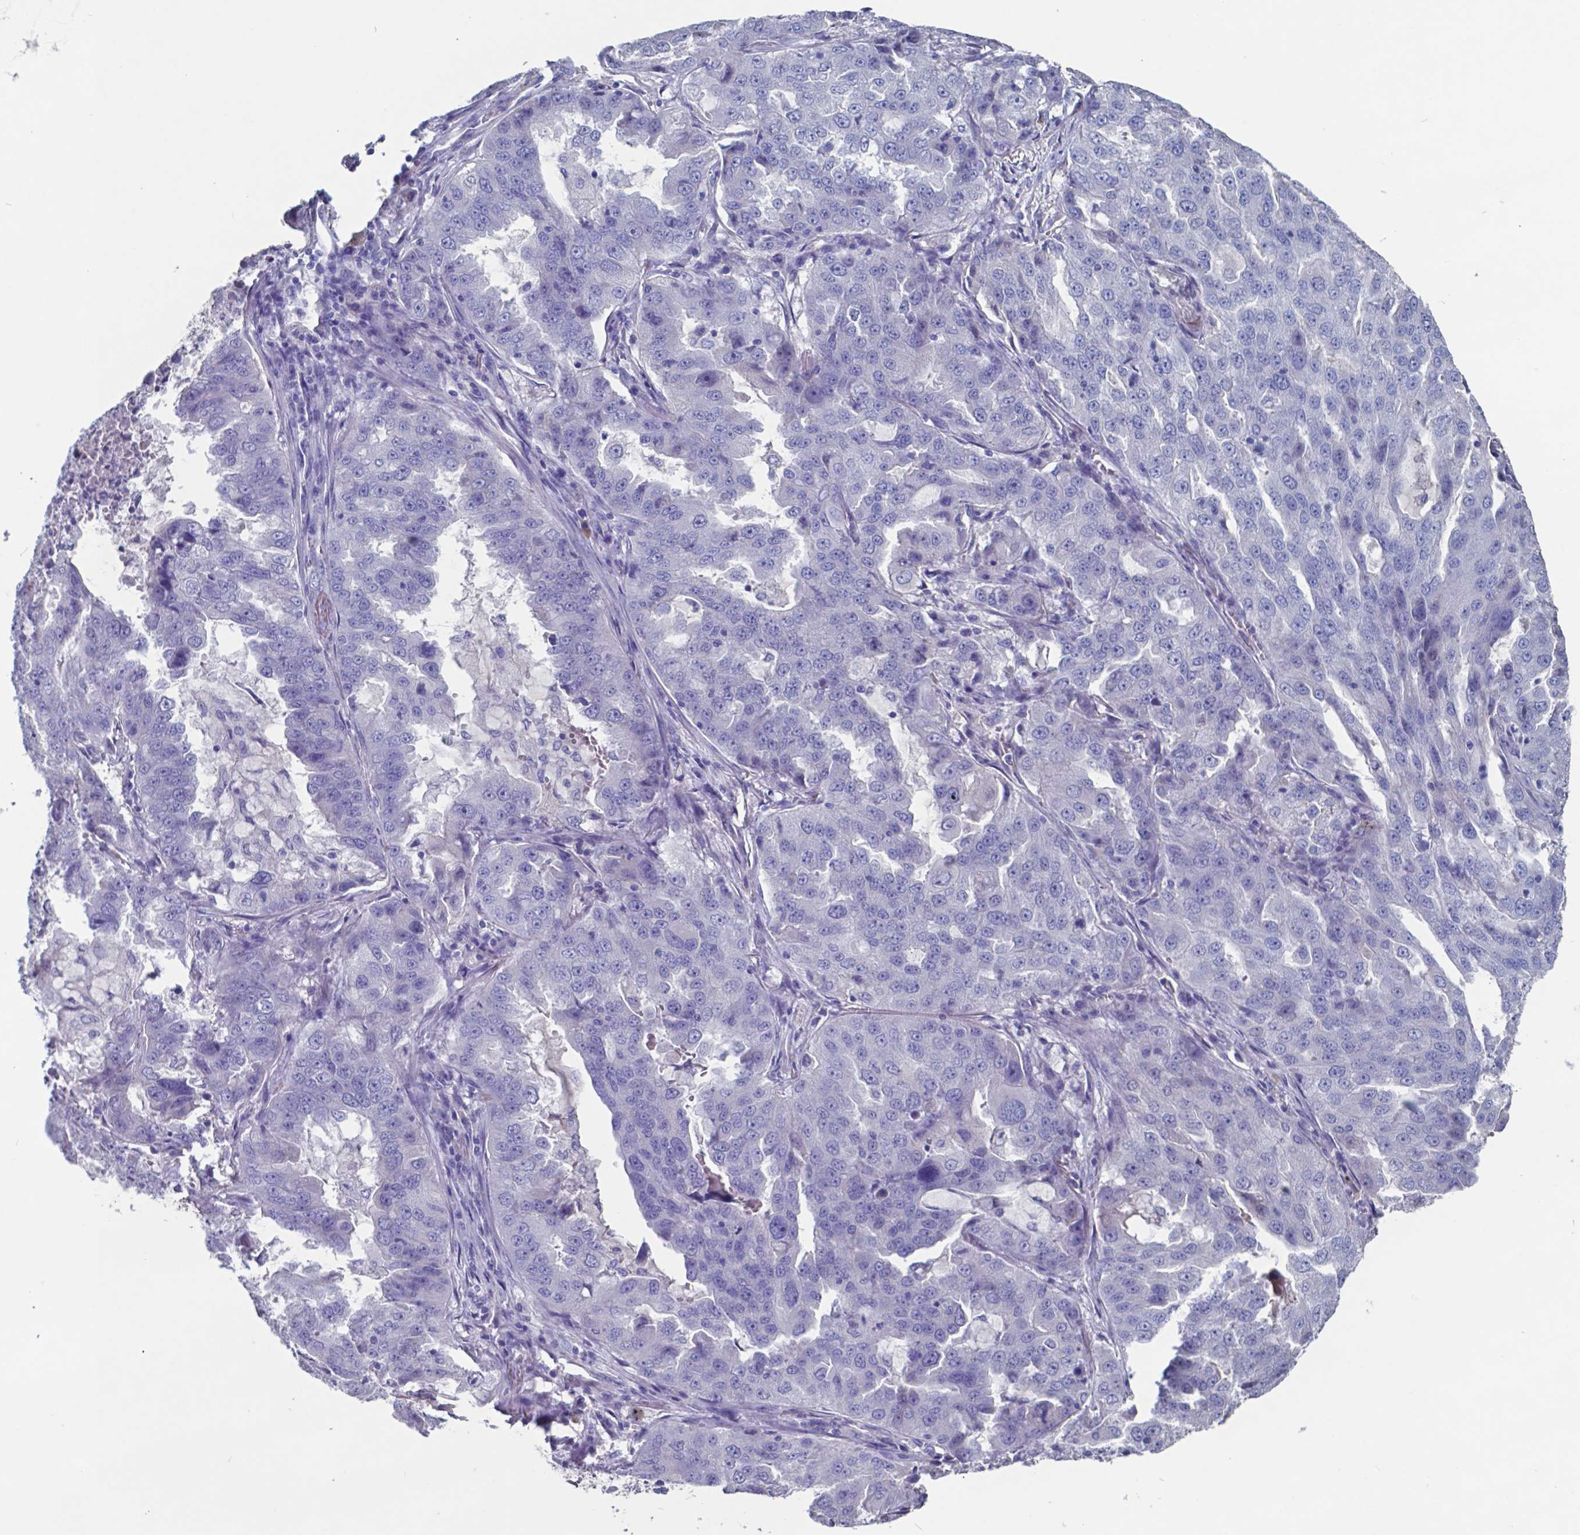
{"staining": {"intensity": "negative", "quantity": "none", "location": "none"}, "tissue": "lung cancer", "cell_type": "Tumor cells", "image_type": "cancer", "snomed": [{"axis": "morphology", "description": "Adenocarcinoma, NOS"}, {"axis": "topography", "description": "Lung"}], "caption": "Tumor cells show no significant staining in lung adenocarcinoma.", "gene": "TTR", "patient": {"sex": "female", "age": 61}}